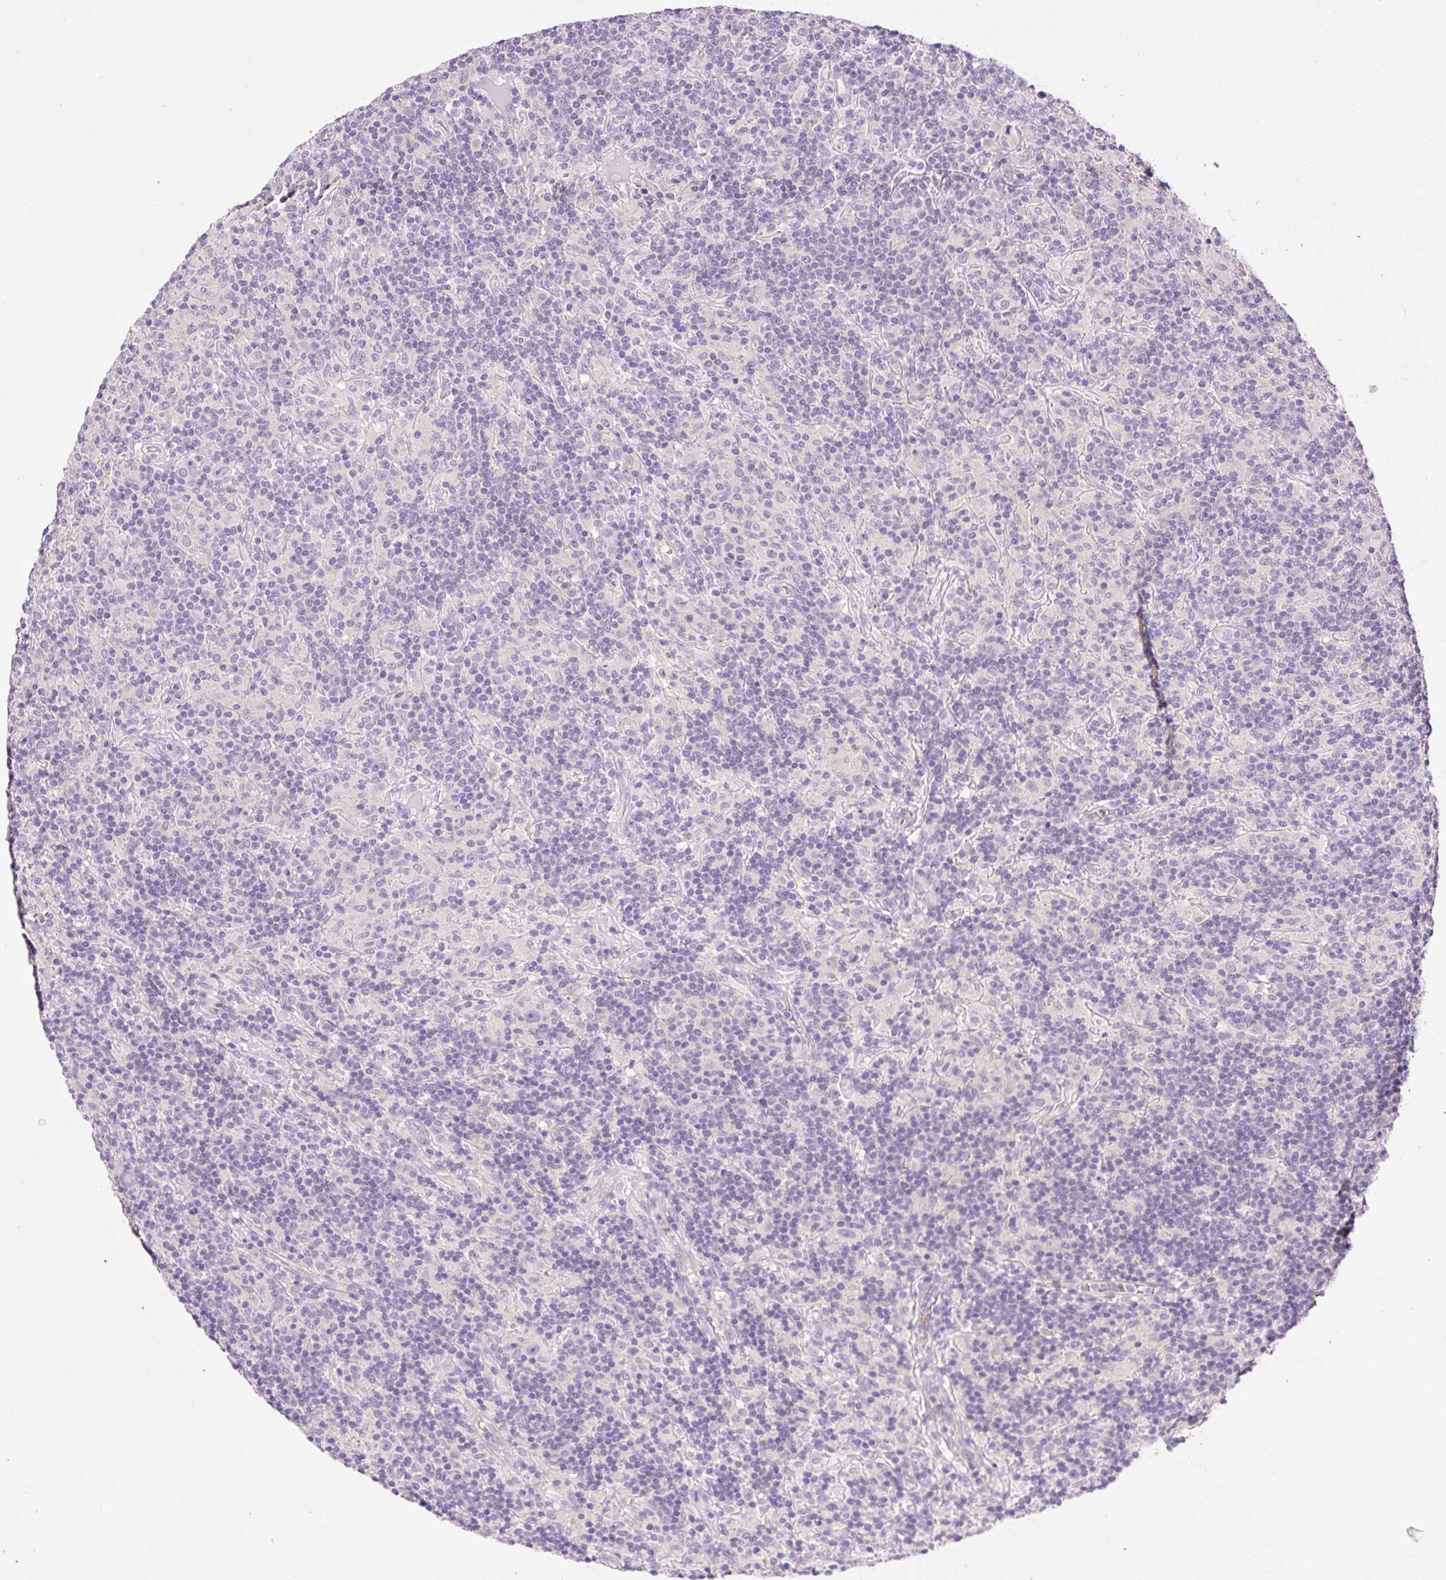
{"staining": {"intensity": "negative", "quantity": "none", "location": "none"}, "tissue": "lymphoma", "cell_type": "Tumor cells", "image_type": "cancer", "snomed": [{"axis": "morphology", "description": "Hodgkin's disease, NOS"}, {"axis": "topography", "description": "Lymph node"}], "caption": "Immunohistochemical staining of Hodgkin's disease displays no significant expression in tumor cells.", "gene": "LHFPL5", "patient": {"sex": "male", "age": 70}}